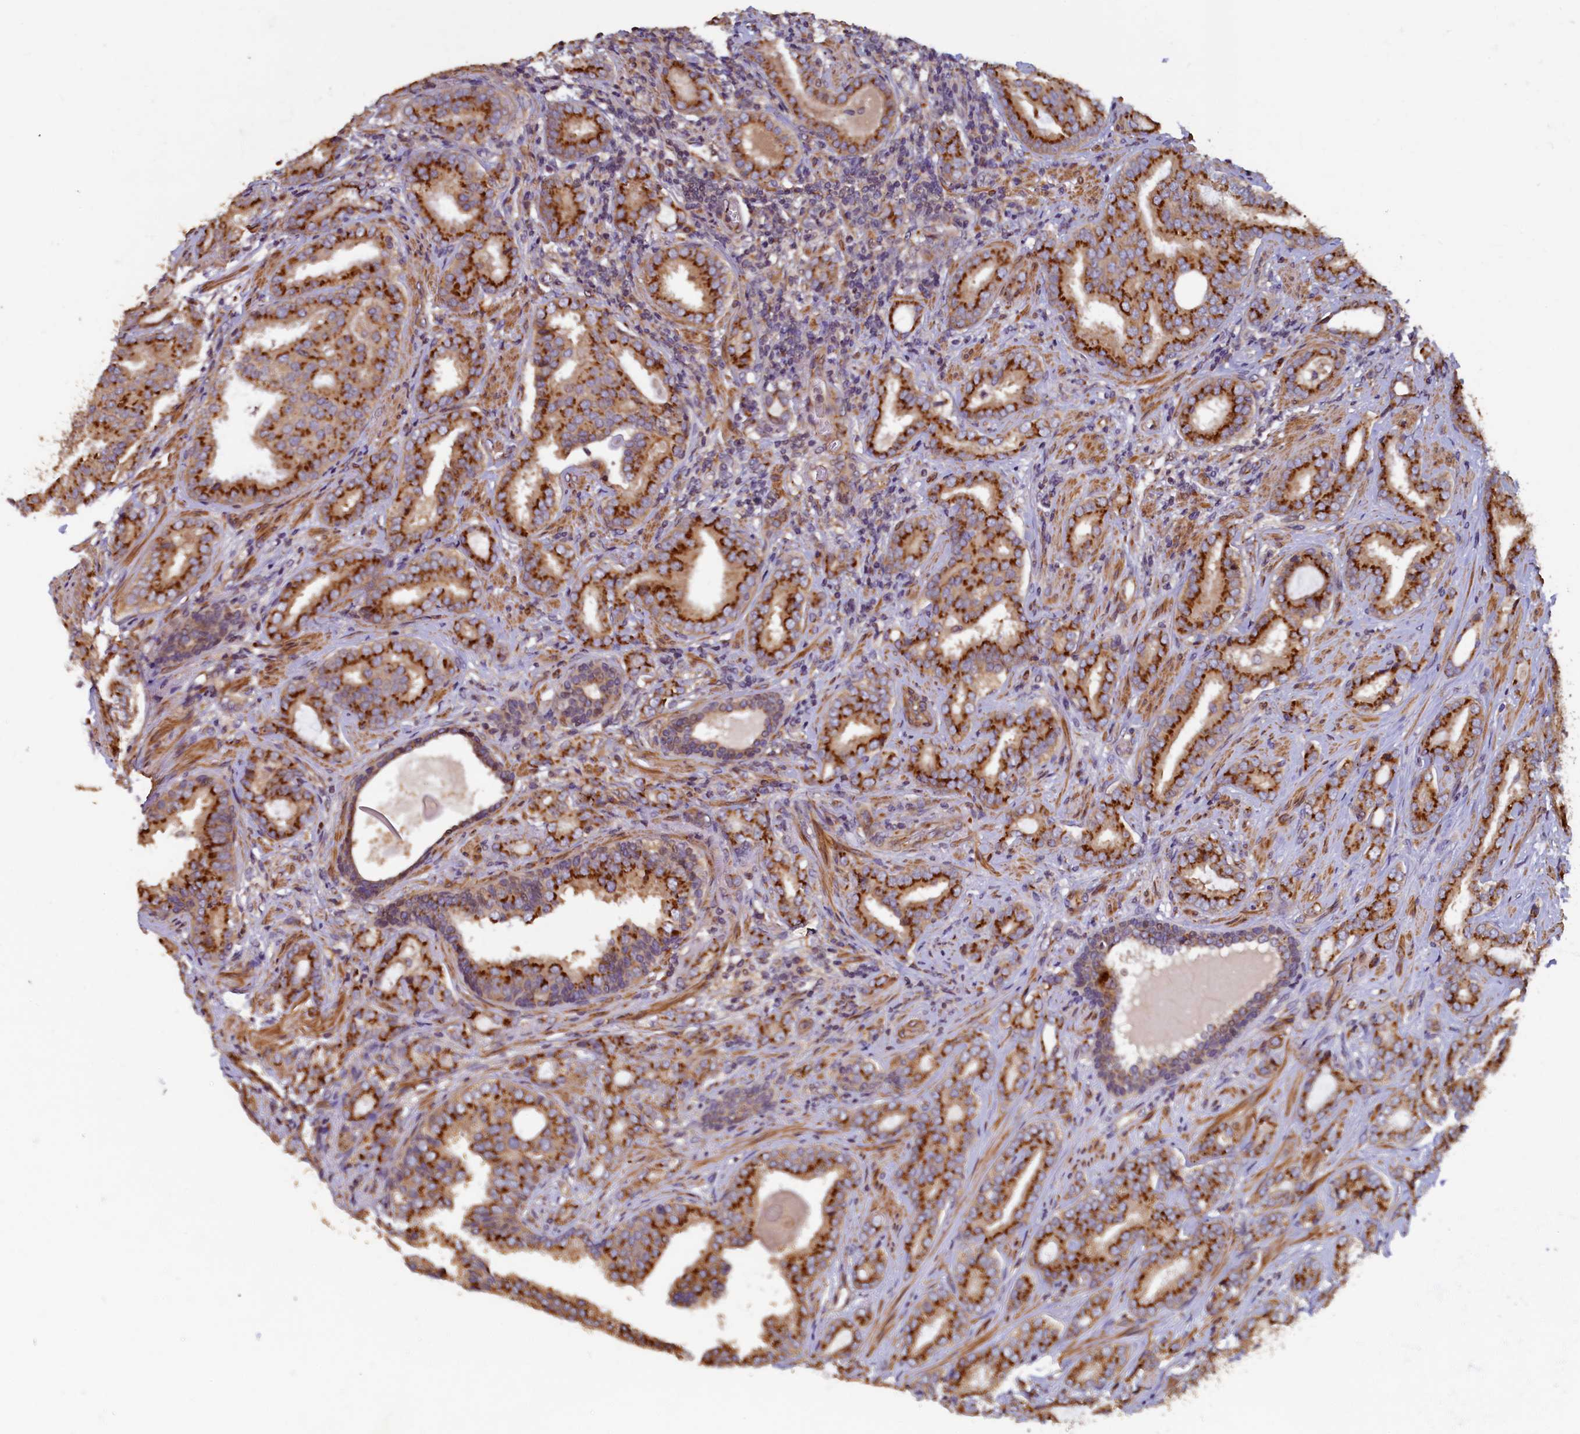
{"staining": {"intensity": "strong", "quantity": ">75%", "location": "cytoplasmic/membranous"}, "tissue": "prostate cancer", "cell_type": "Tumor cells", "image_type": "cancer", "snomed": [{"axis": "morphology", "description": "Adenocarcinoma, High grade"}, {"axis": "topography", "description": "Prostate"}], "caption": "About >75% of tumor cells in human prostate cancer (high-grade adenocarcinoma) show strong cytoplasmic/membranous protein positivity as visualized by brown immunohistochemical staining.", "gene": "TMEM181", "patient": {"sex": "male", "age": 63}}